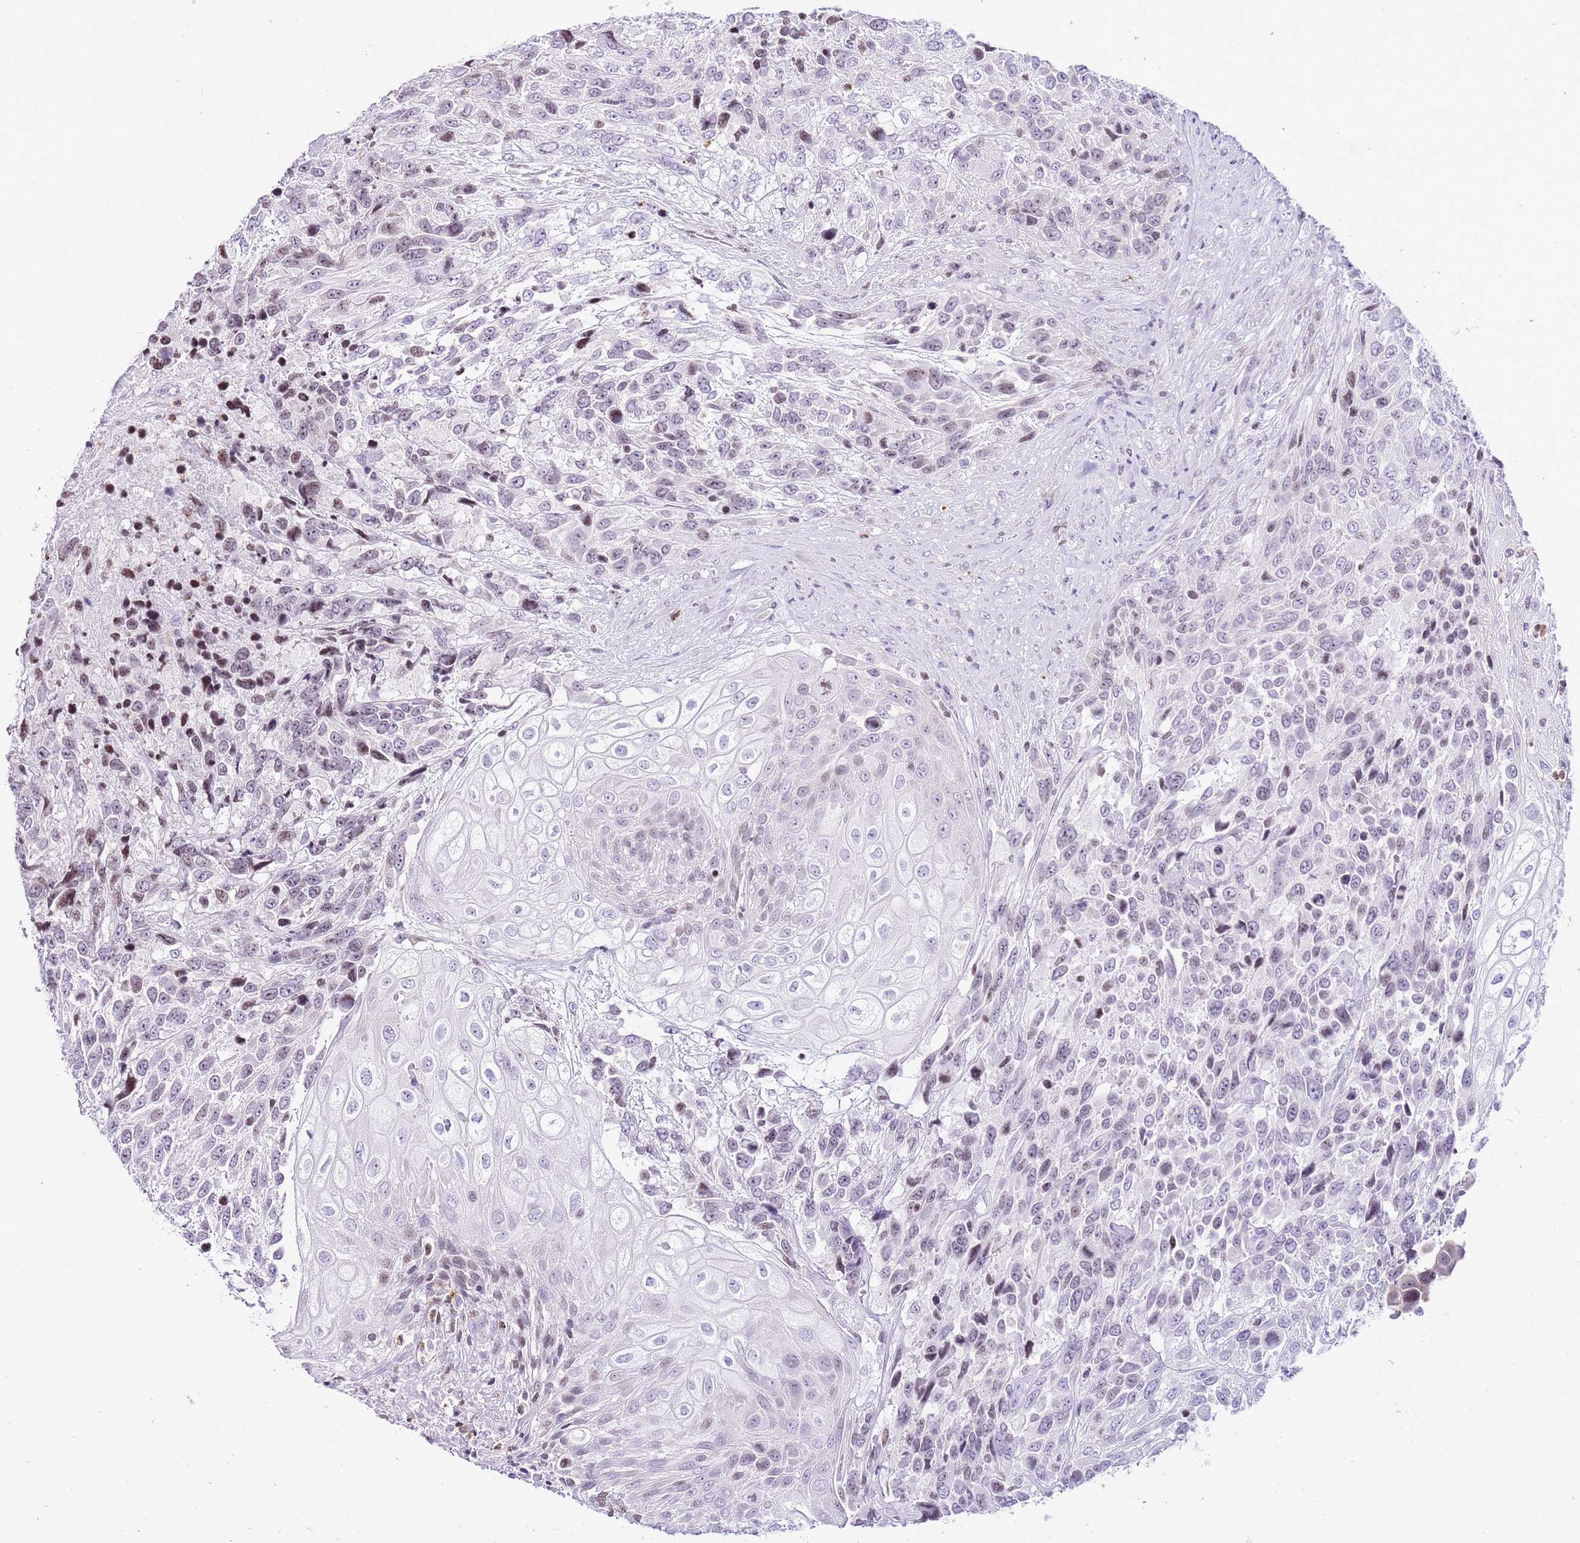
{"staining": {"intensity": "negative", "quantity": "none", "location": "none"}, "tissue": "urothelial cancer", "cell_type": "Tumor cells", "image_type": "cancer", "snomed": [{"axis": "morphology", "description": "Urothelial carcinoma, High grade"}, {"axis": "topography", "description": "Urinary bladder"}], "caption": "Tumor cells show no significant protein expression in urothelial carcinoma (high-grade).", "gene": "PRR15", "patient": {"sex": "female", "age": 70}}